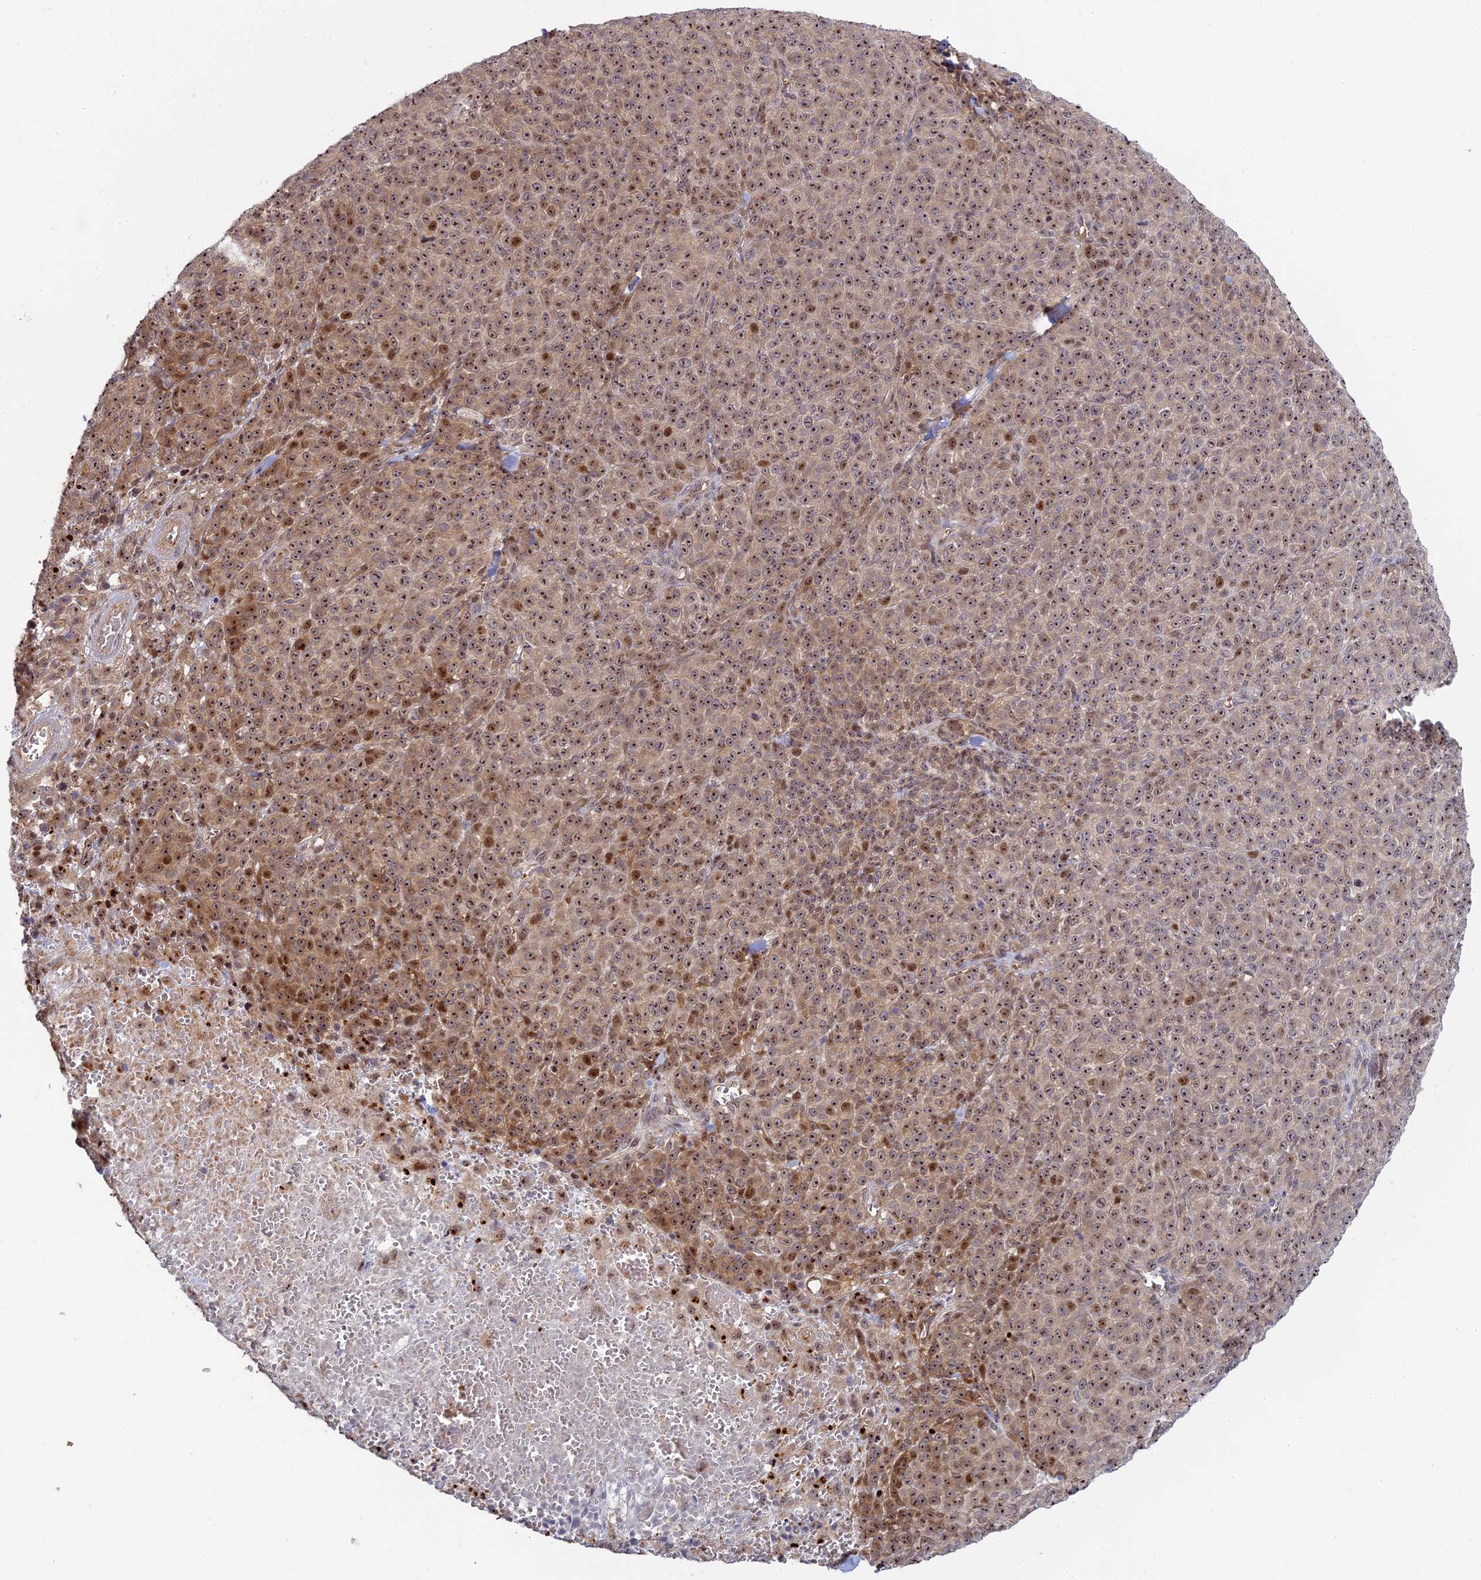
{"staining": {"intensity": "moderate", "quantity": ">75%", "location": "cytoplasmic/membranous,nuclear"}, "tissue": "melanoma", "cell_type": "Tumor cells", "image_type": "cancer", "snomed": [{"axis": "morphology", "description": "Normal tissue, NOS"}, {"axis": "morphology", "description": "Malignant melanoma, NOS"}, {"axis": "topography", "description": "Skin"}], "caption": "This is a photomicrograph of immunohistochemistry (IHC) staining of malignant melanoma, which shows moderate positivity in the cytoplasmic/membranous and nuclear of tumor cells.", "gene": "UFSP2", "patient": {"sex": "female", "age": 34}}